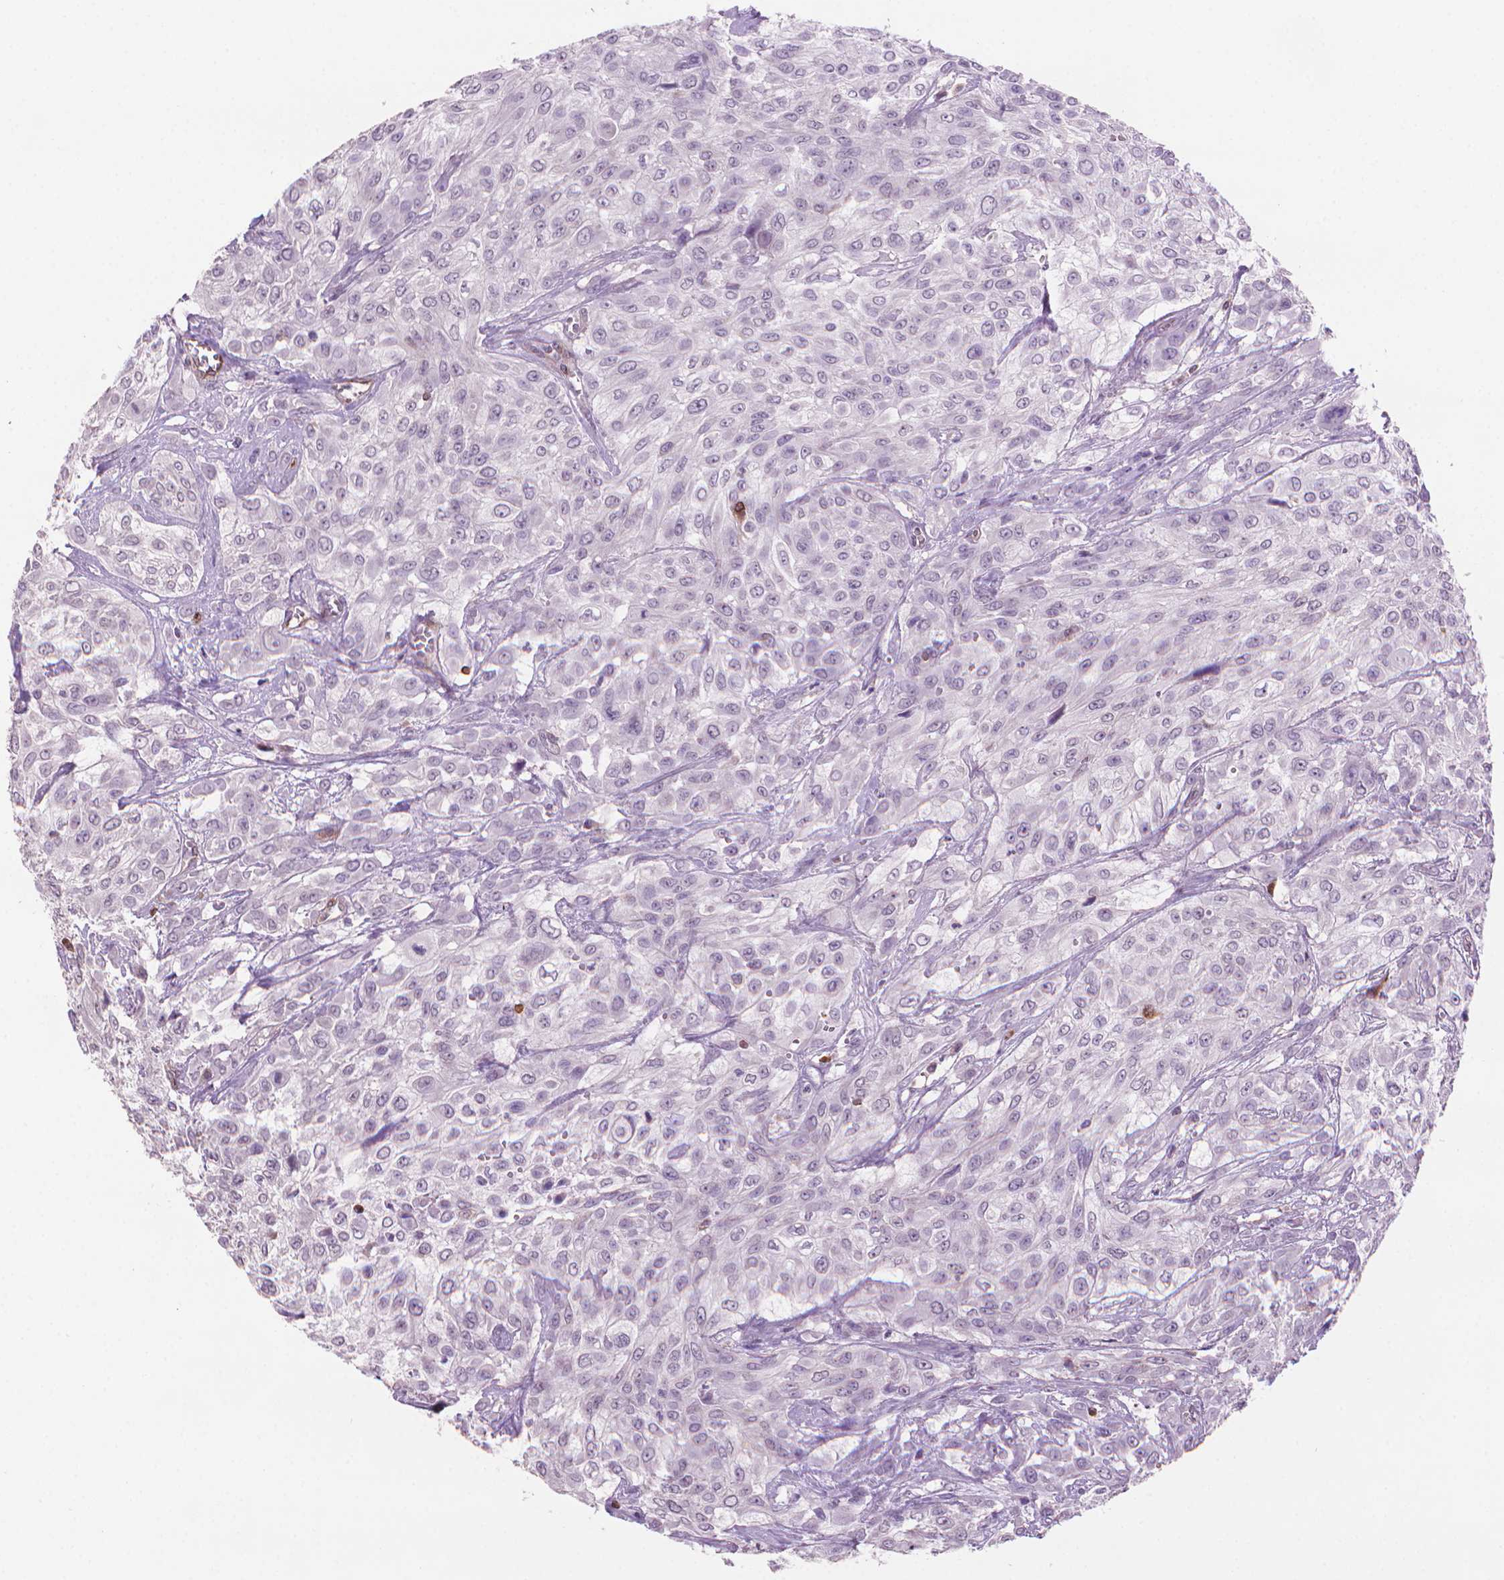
{"staining": {"intensity": "negative", "quantity": "none", "location": "none"}, "tissue": "urothelial cancer", "cell_type": "Tumor cells", "image_type": "cancer", "snomed": [{"axis": "morphology", "description": "Urothelial carcinoma, High grade"}, {"axis": "topography", "description": "Urinary bladder"}], "caption": "This photomicrograph is of urothelial cancer stained with immunohistochemistry to label a protein in brown with the nuclei are counter-stained blue. There is no expression in tumor cells. (DAB immunohistochemistry, high magnification).", "gene": "BCL2", "patient": {"sex": "male", "age": 57}}